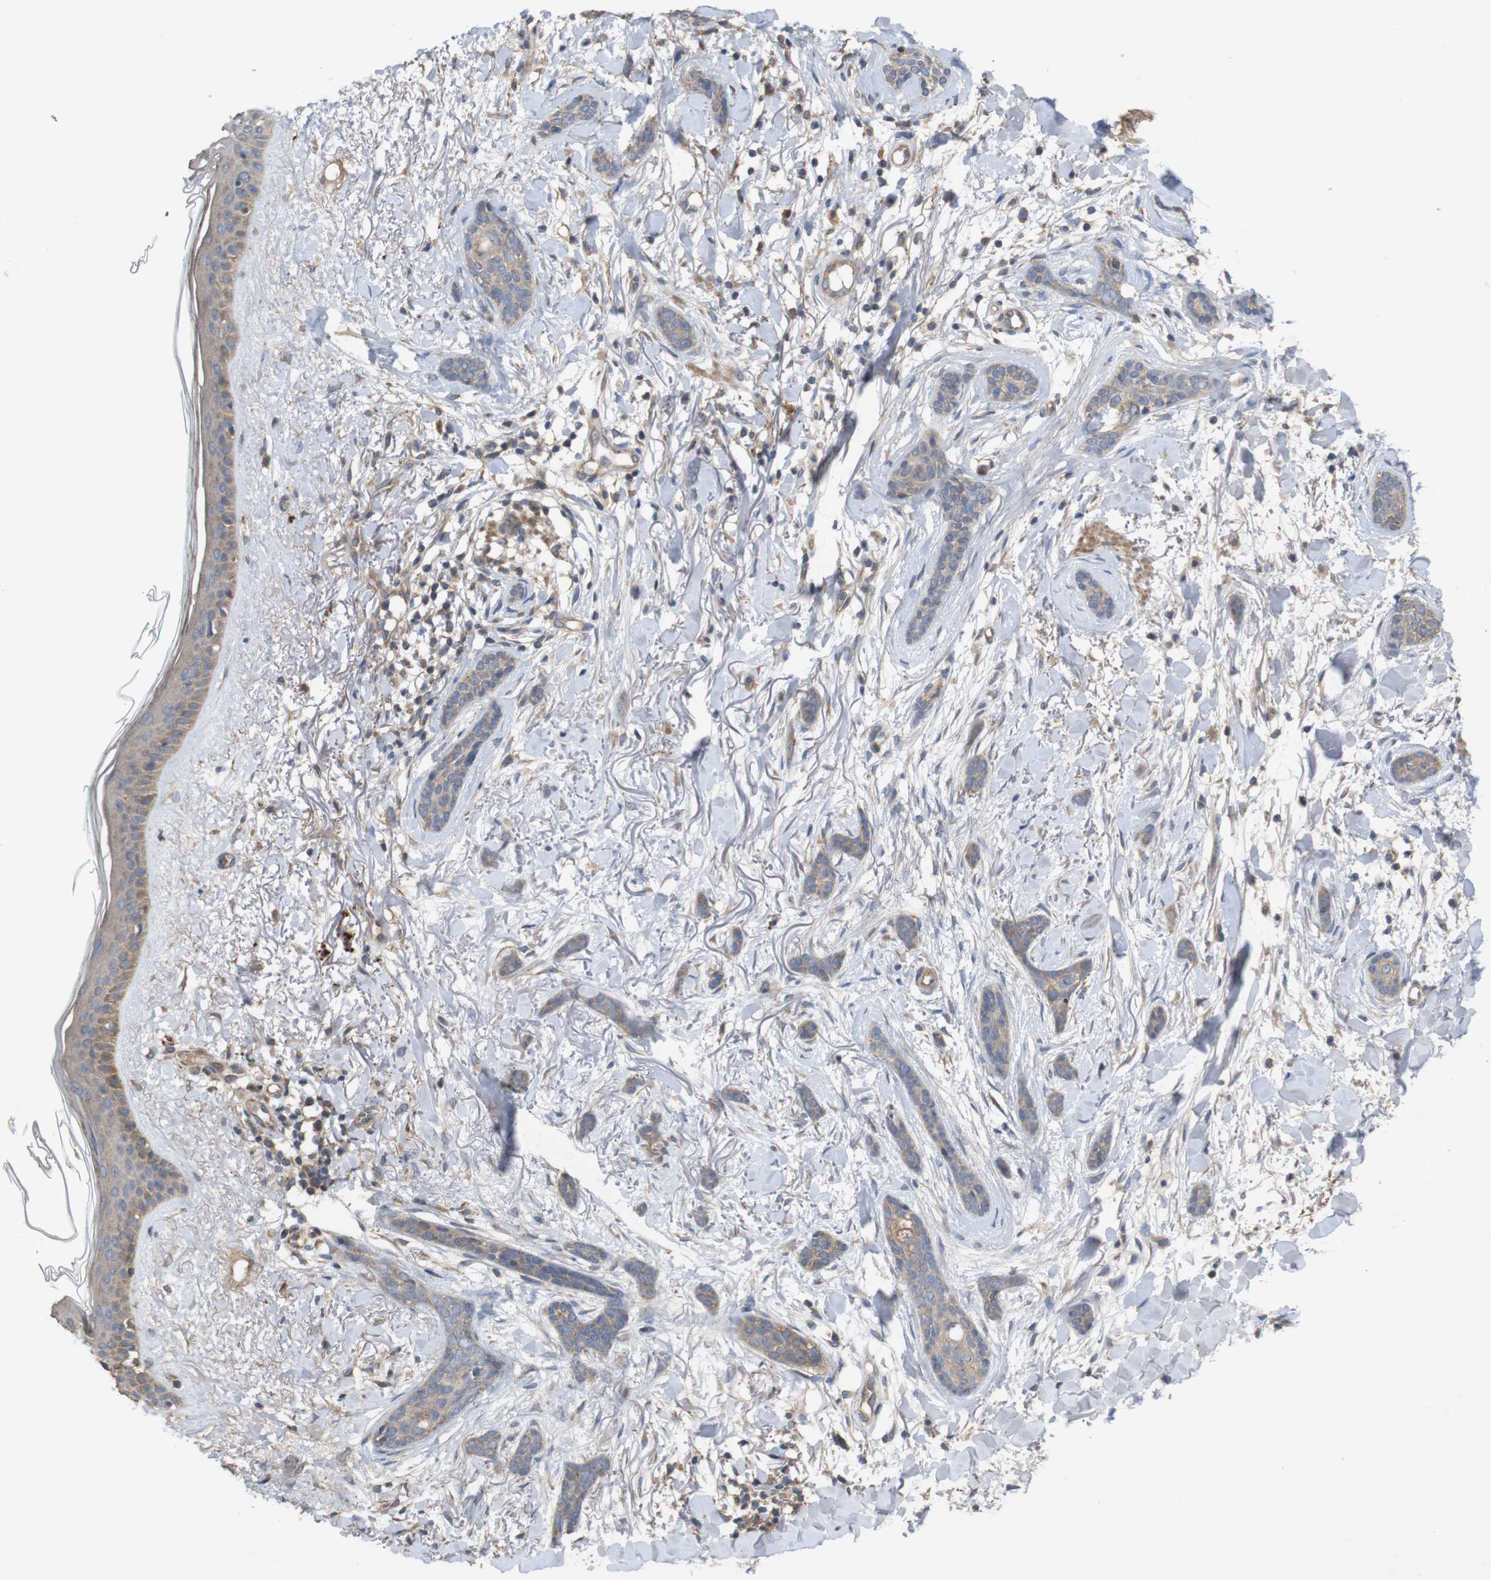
{"staining": {"intensity": "weak", "quantity": ">75%", "location": "cytoplasmic/membranous"}, "tissue": "skin cancer", "cell_type": "Tumor cells", "image_type": "cancer", "snomed": [{"axis": "morphology", "description": "Basal cell carcinoma"}, {"axis": "morphology", "description": "Adnexal tumor, benign"}, {"axis": "topography", "description": "Skin"}], "caption": "An image of skin benign adnexal tumor stained for a protein exhibits weak cytoplasmic/membranous brown staining in tumor cells.", "gene": "KCNS3", "patient": {"sex": "female", "age": 42}}